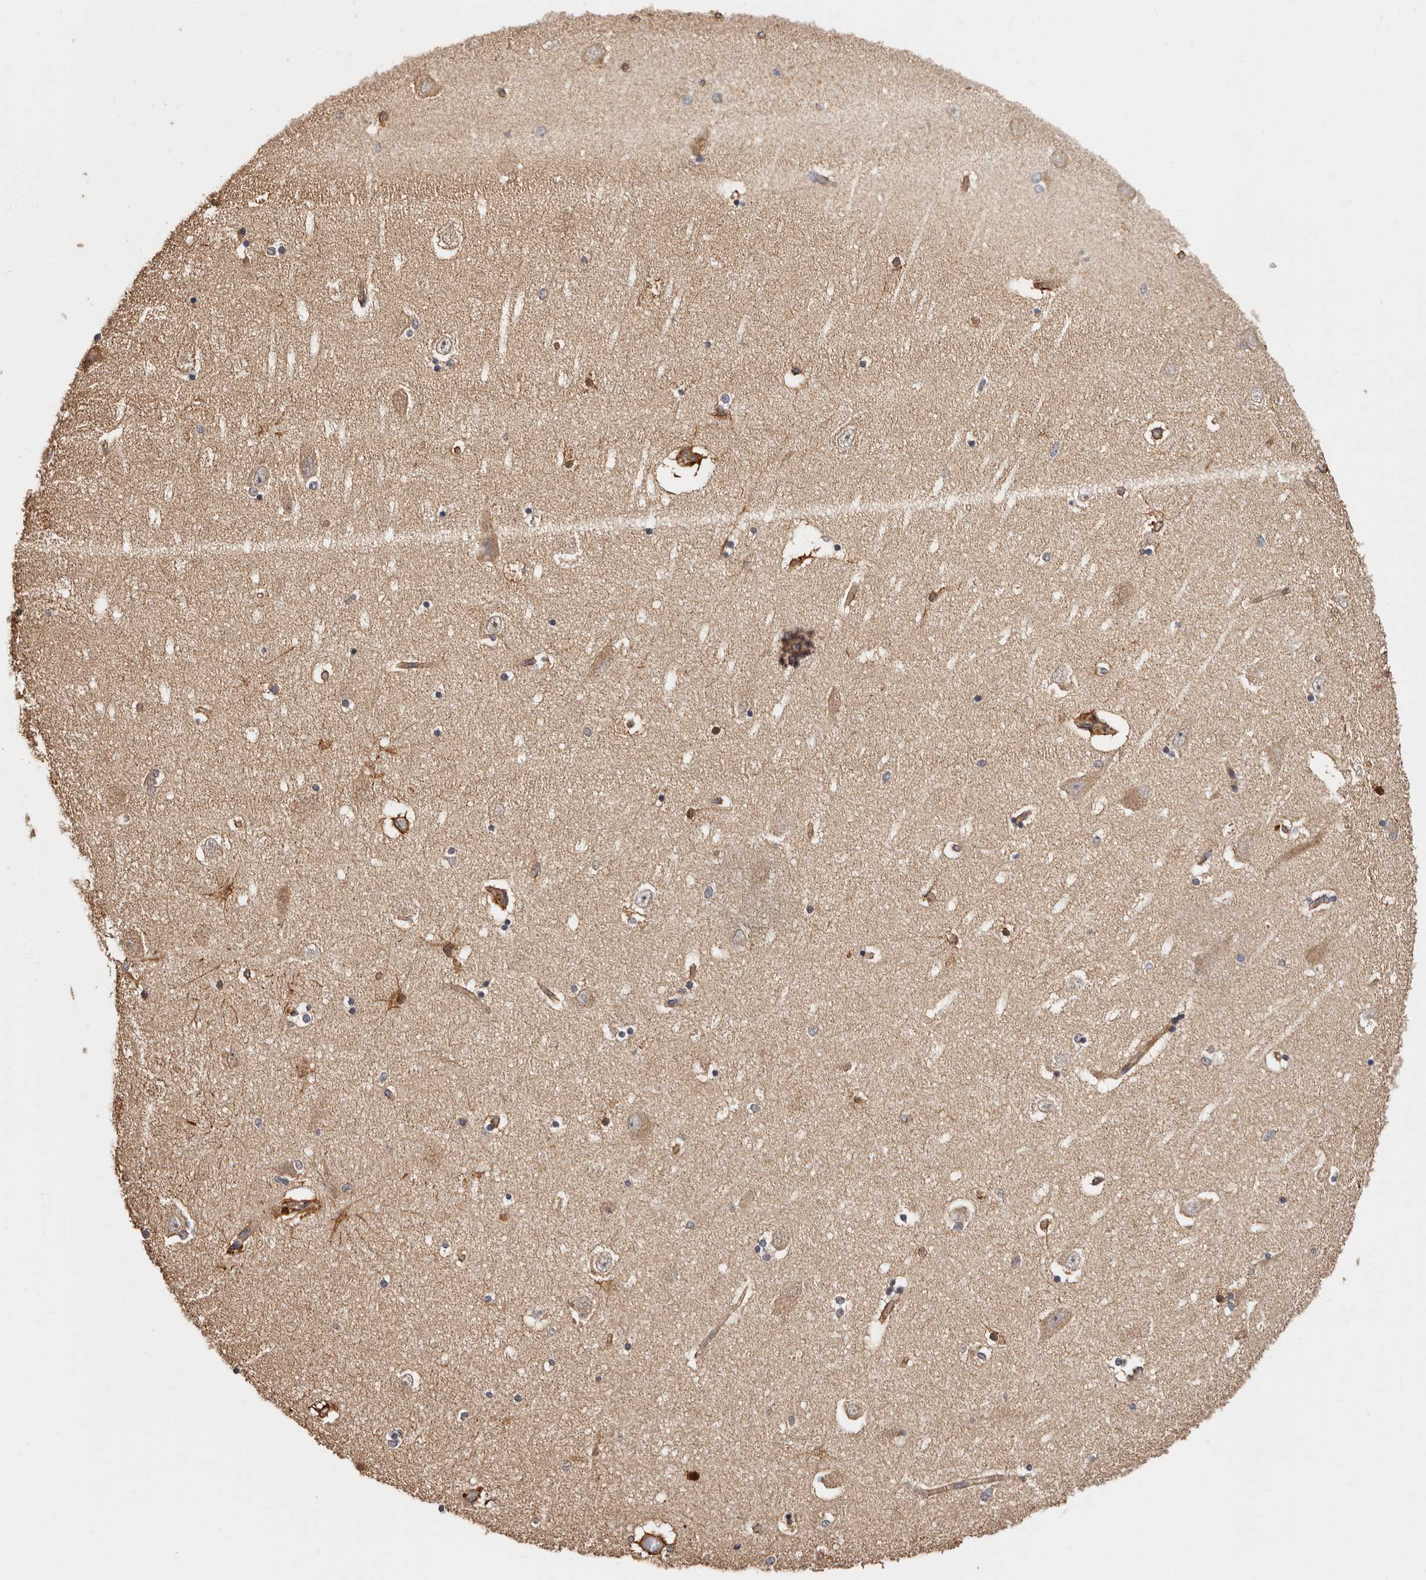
{"staining": {"intensity": "moderate", "quantity": "<25%", "location": "cytoplasmic/membranous,nuclear"}, "tissue": "hippocampus", "cell_type": "Glial cells", "image_type": "normal", "snomed": [{"axis": "morphology", "description": "Normal tissue, NOS"}, {"axis": "topography", "description": "Hippocampus"}], "caption": "Immunohistochemistry histopathology image of benign human hippocampus stained for a protein (brown), which demonstrates low levels of moderate cytoplasmic/membranous,nuclear expression in approximately <25% of glial cells.", "gene": "COQ8B", "patient": {"sex": "female", "age": 54}}